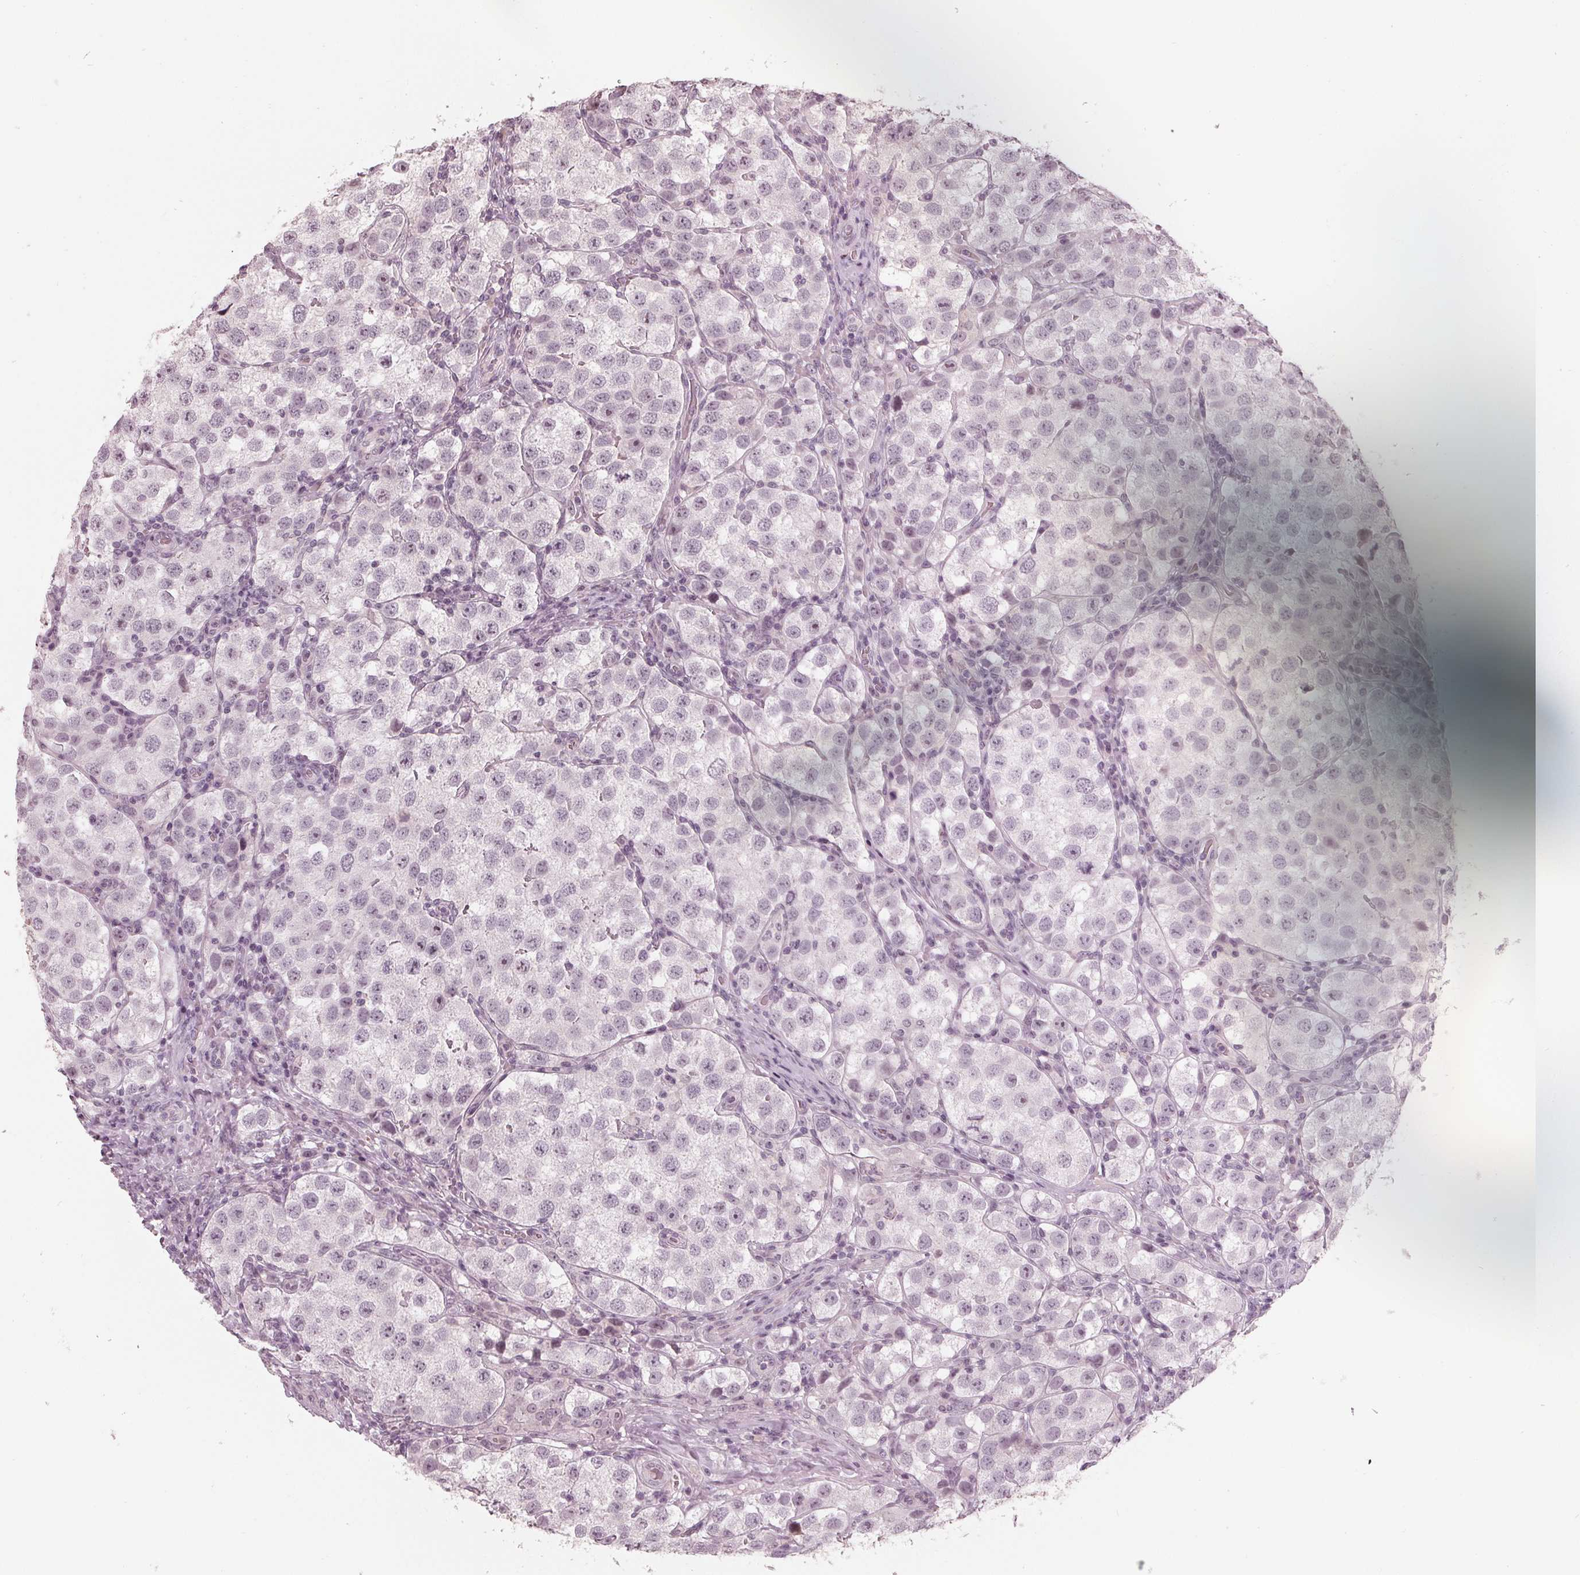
{"staining": {"intensity": "negative", "quantity": "none", "location": "none"}, "tissue": "testis cancer", "cell_type": "Tumor cells", "image_type": "cancer", "snomed": [{"axis": "morphology", "description": "Seminoma, NOS"}, {"axis": "topography", "description": "Testis"}], "caption": "This is an immunohistochemistry histopathology image of testis cancer. There is no expression in tumor cells.", "gene": "ADPRHL1", "patient": {"sex": "male", "age": 37}}